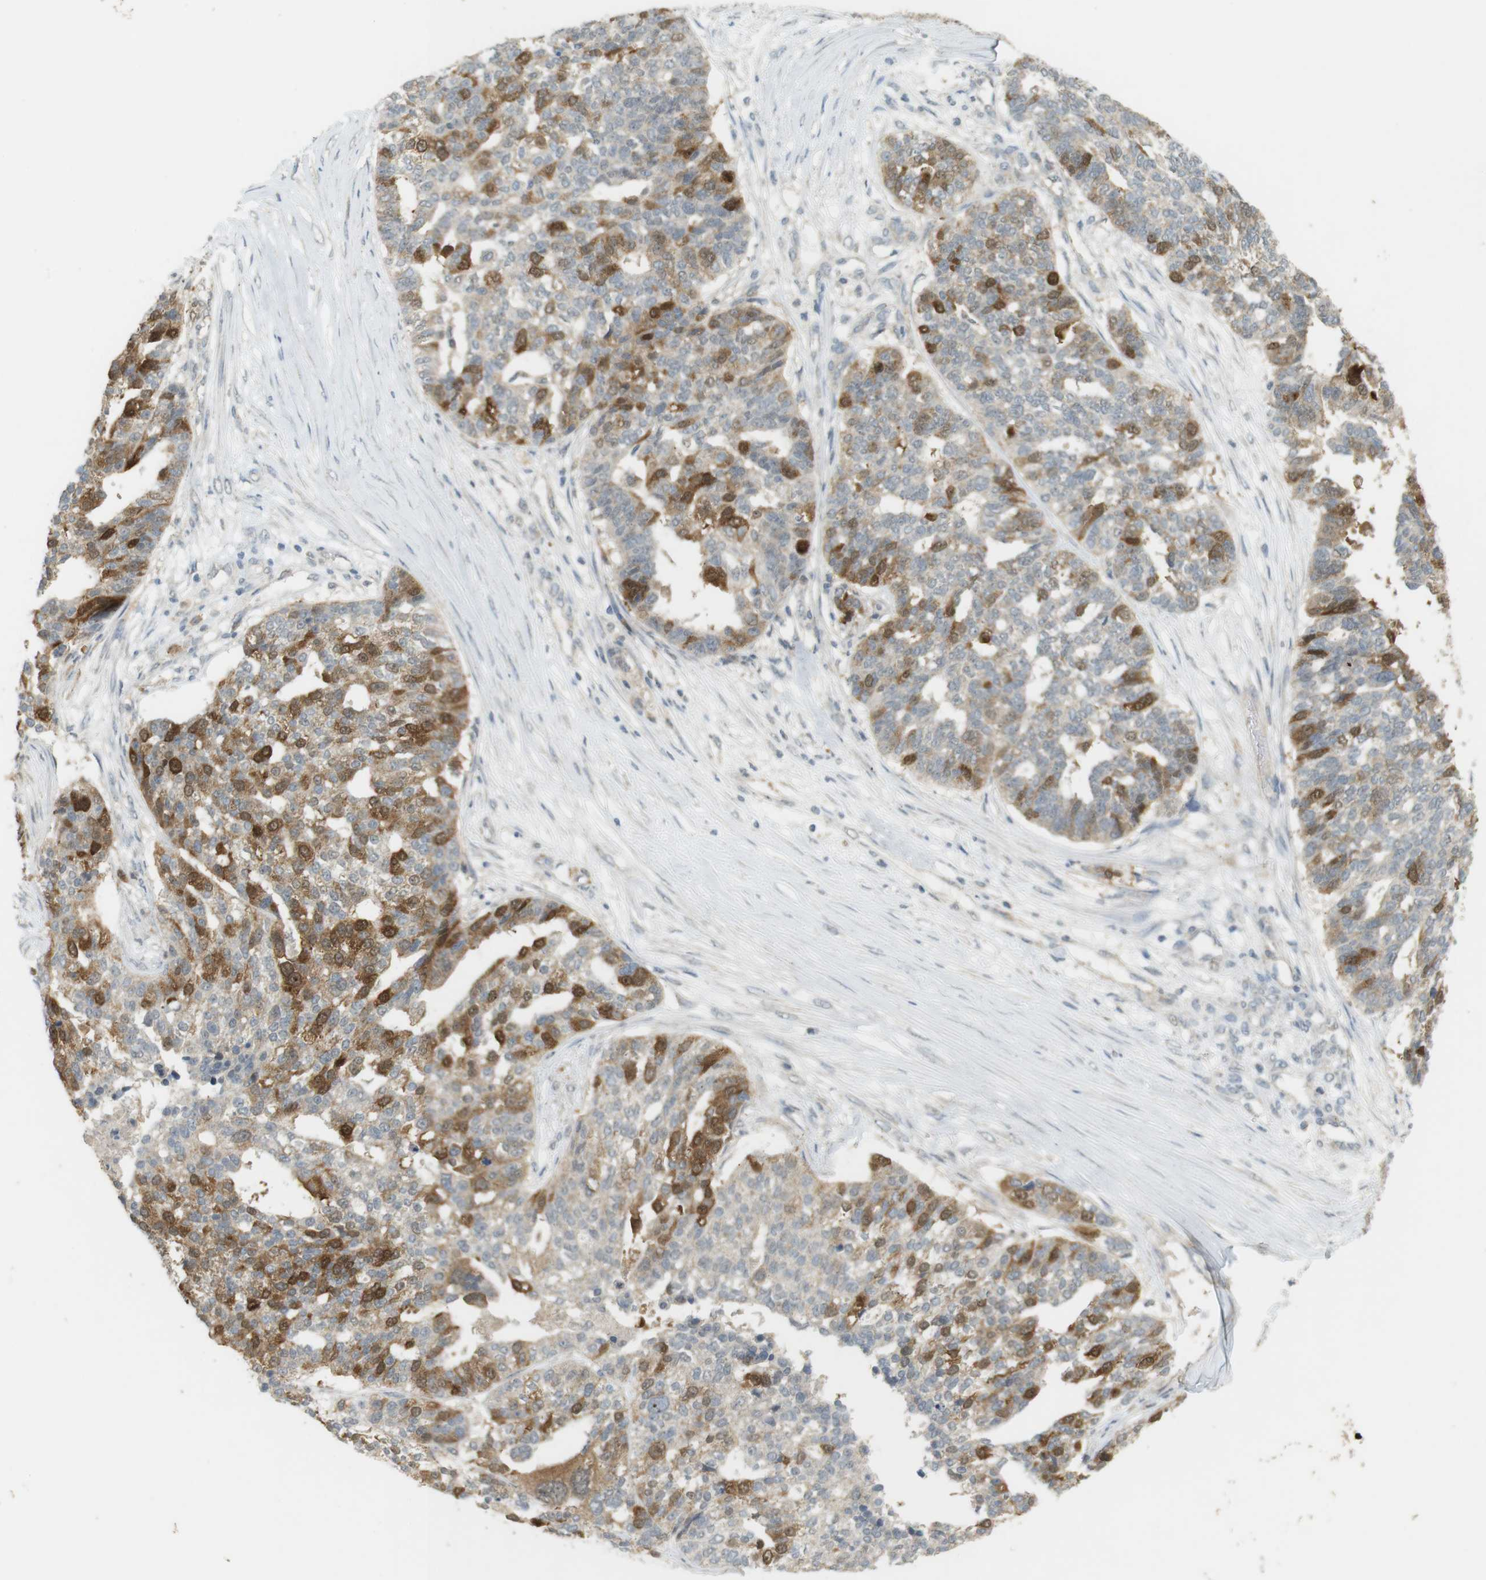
{"staining": {"intensity": "strong", "quantity": "<25%", "location": "cytoplasmic/membranous"}, "tissue": "ovarian cancer", "cell_type": "Tumor cells", "image_type": "cancer", "snomed": [{"axis": "morphology", "description": "Cystadenocarcinoma, serous, NOS"}, {"axis": "topography", "description": "Ovary"}], "caption": "Ovarian serous cystadenocarcinoma was stained to show a protein in brown. There is medium levels of strong cytoplasmic/membranous staining in approximately <25% of tumor cells.", "gene": "TTK", "patient": {"sex": "female", "age": 59}}